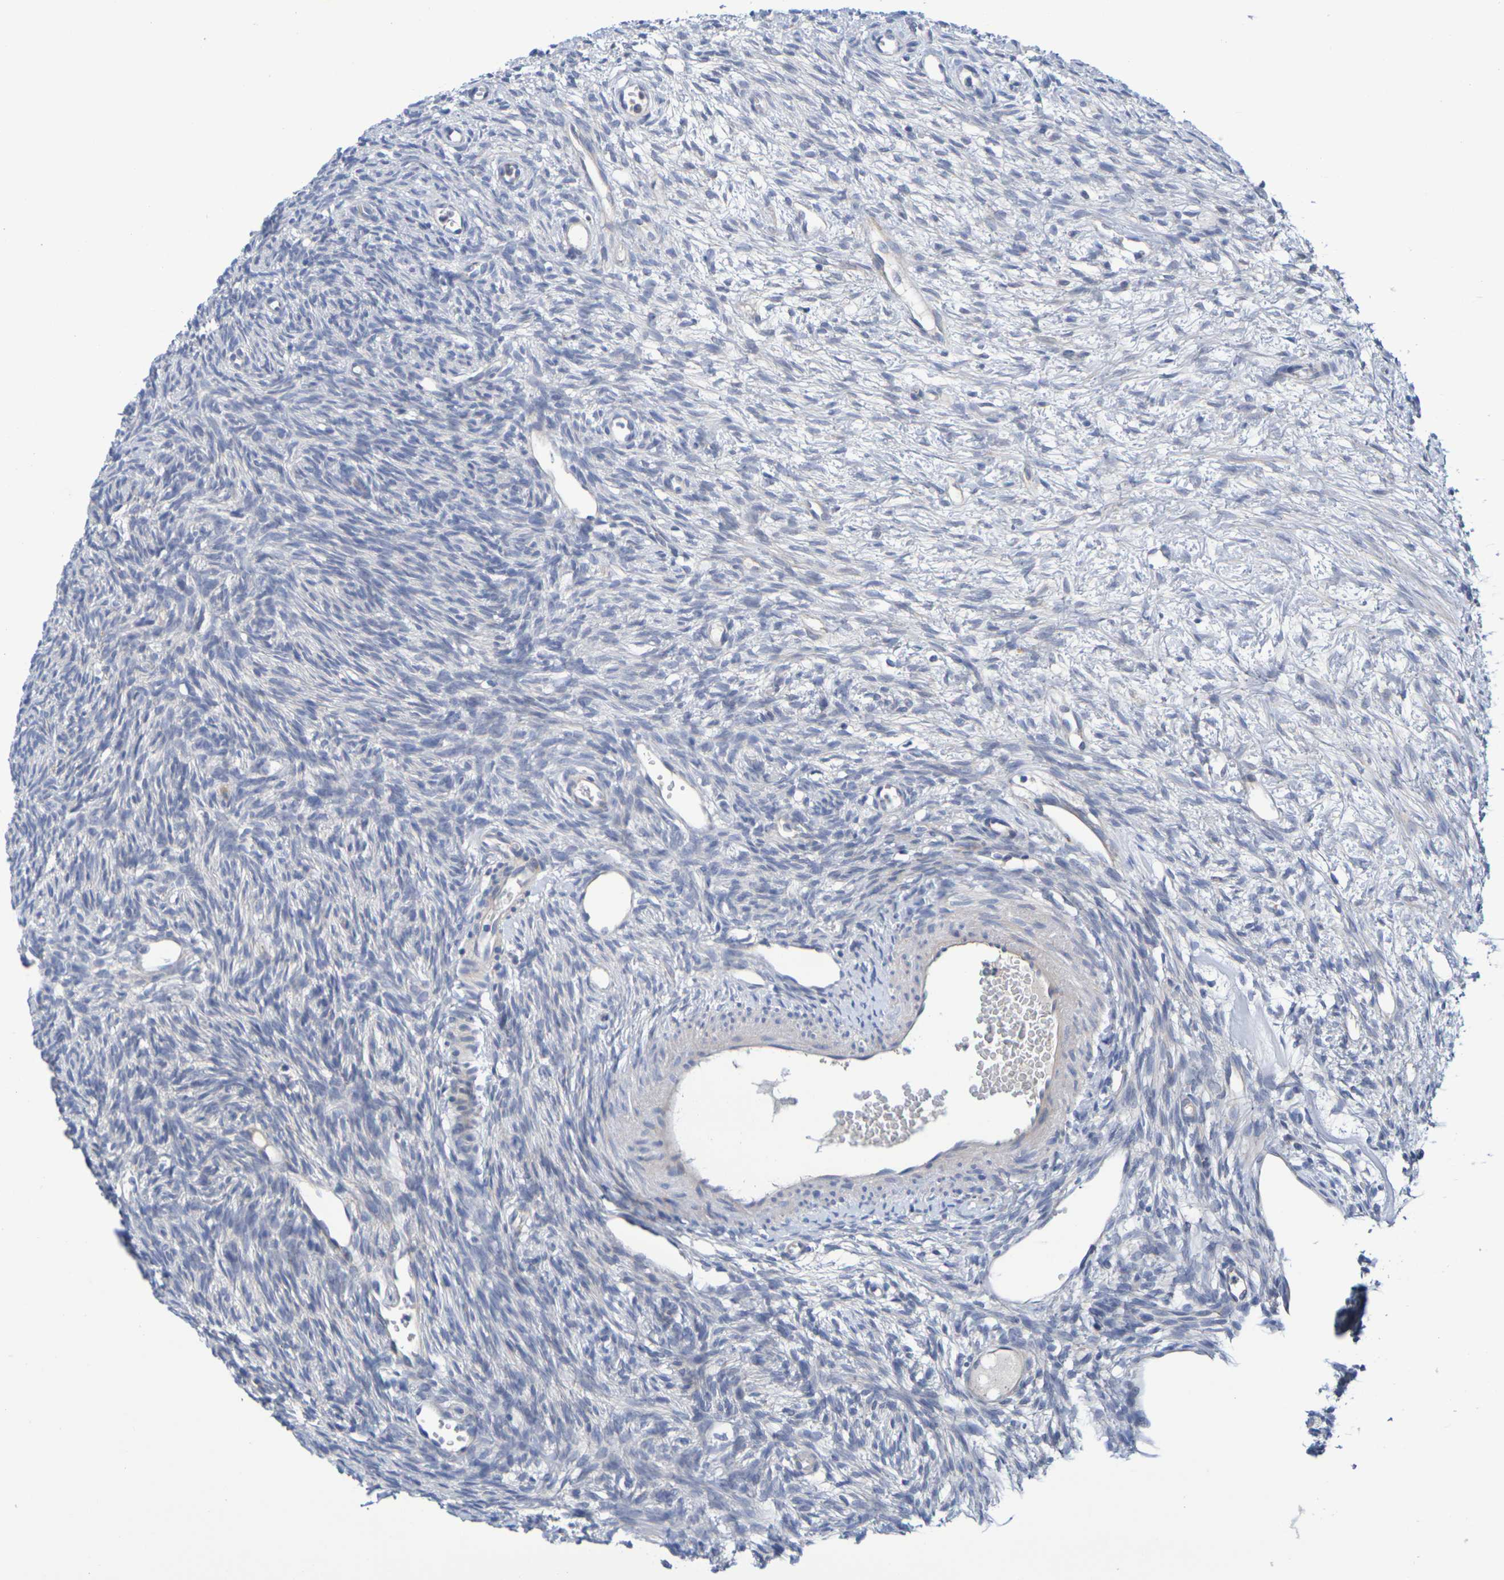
{"staining": {"intensity": "negative", "quantity": "none", "location": "none"}, "tissue": "ovary", "cell_type": "Ovarian stroma cells", "image_type": "normal", "snomed": [{"axis": "morphology", "description": "Normal tissue, NOS"}, {"axis": "topography", "description": "Ovary"}], "caption": "Ovary stained for a protein using immunohistochemistry (IHC) displays no positivity ovarian stroma cells.", "gene": "SDC4", "patient": {"sex": "female", "age": 33}}